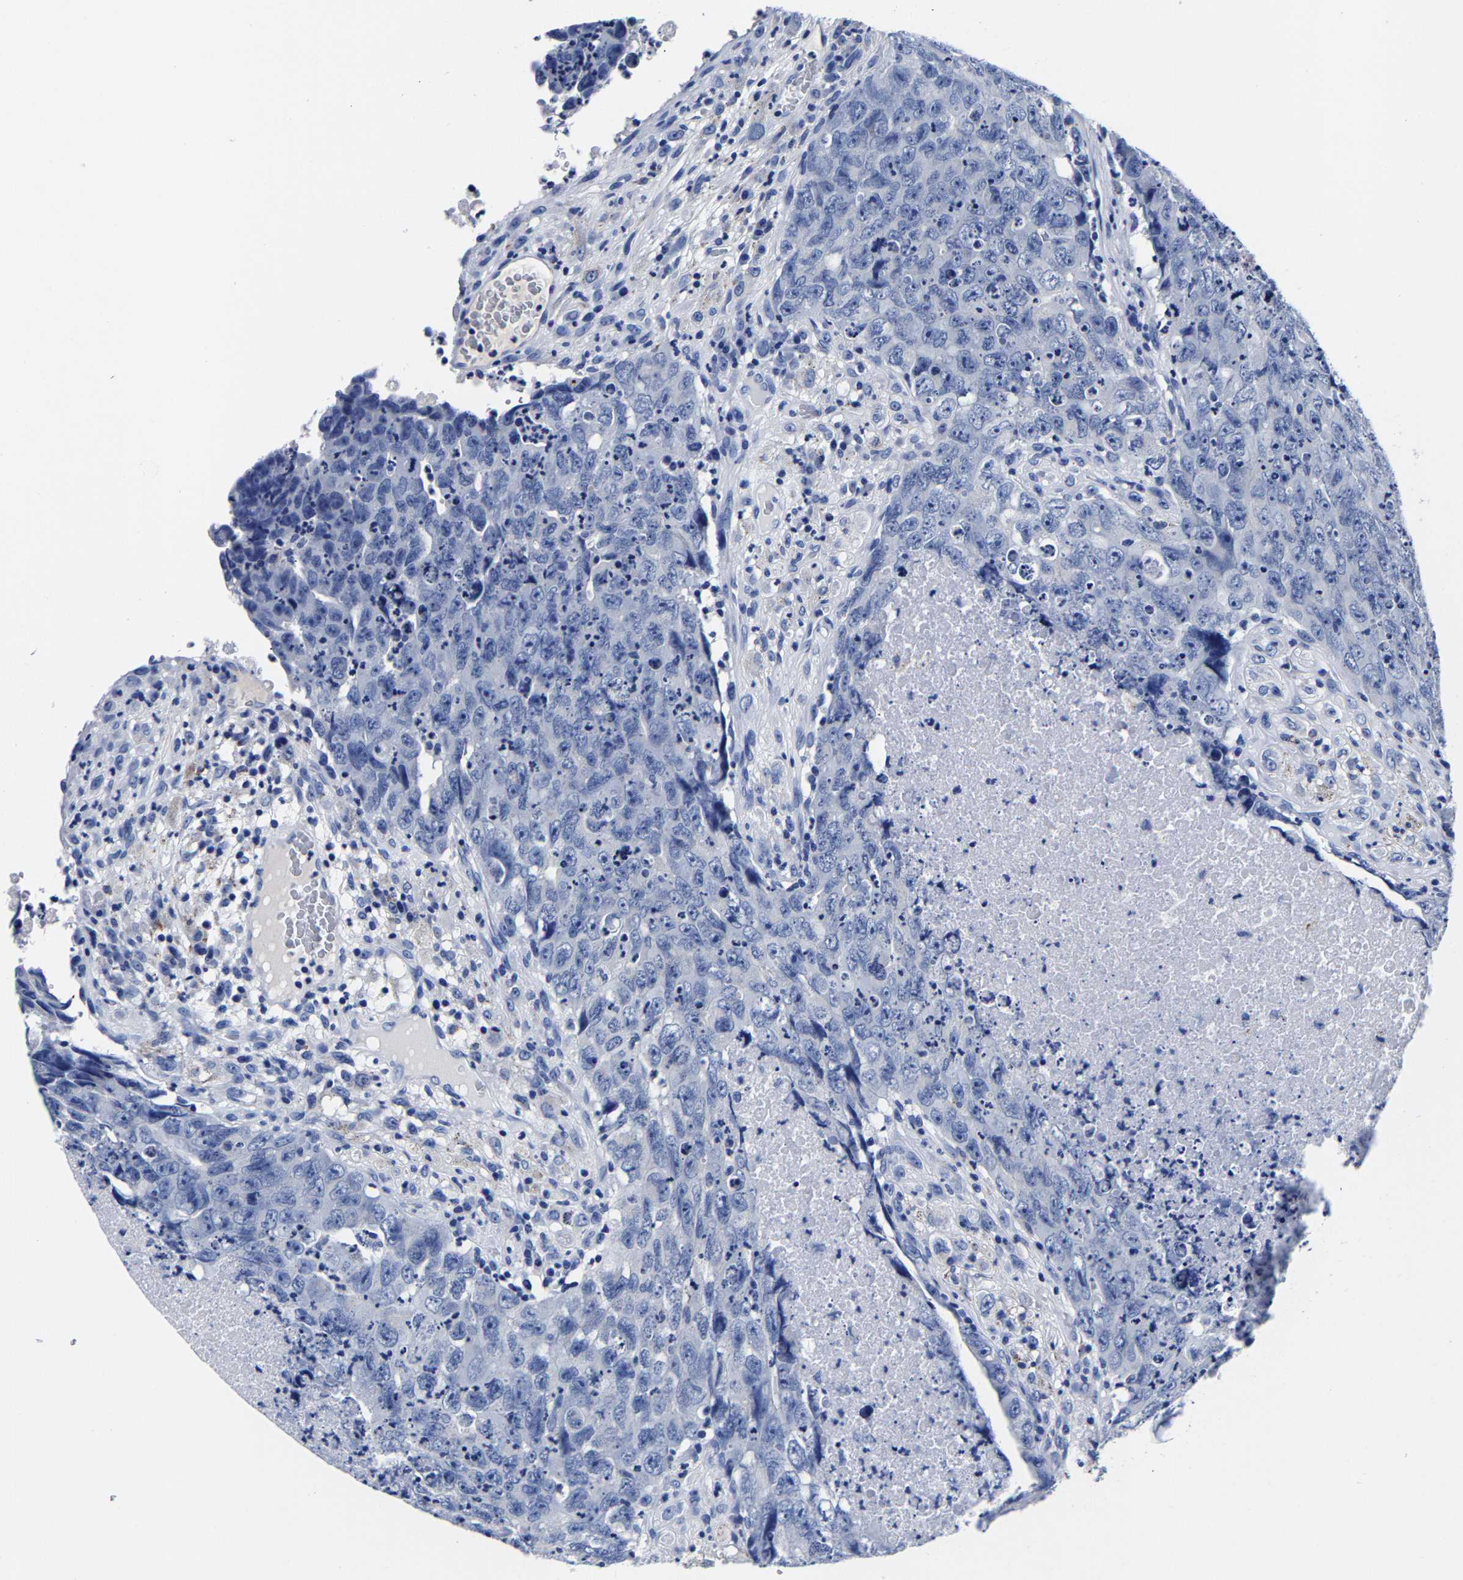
{"staining": {"intensity": "negative", "quantity": "none", "location": "none"}, "tissue": "testis cancer", "cell_type": "Tumor cells", "image_type": "cancer", "snomed": [{"axis": "morphology", "description": "Carcinoma, Embryonal, NOS"}, {"axis": "topography", "description": "Testis"}], "caption": "This histopathology image is of testis cancer stained with IHC to label a protein in brown with the nuclei are counter-stained blue. There is no staining in tumor cells.", "gene": "CPA2", "patient": {"sex": "male", "age": 32}}